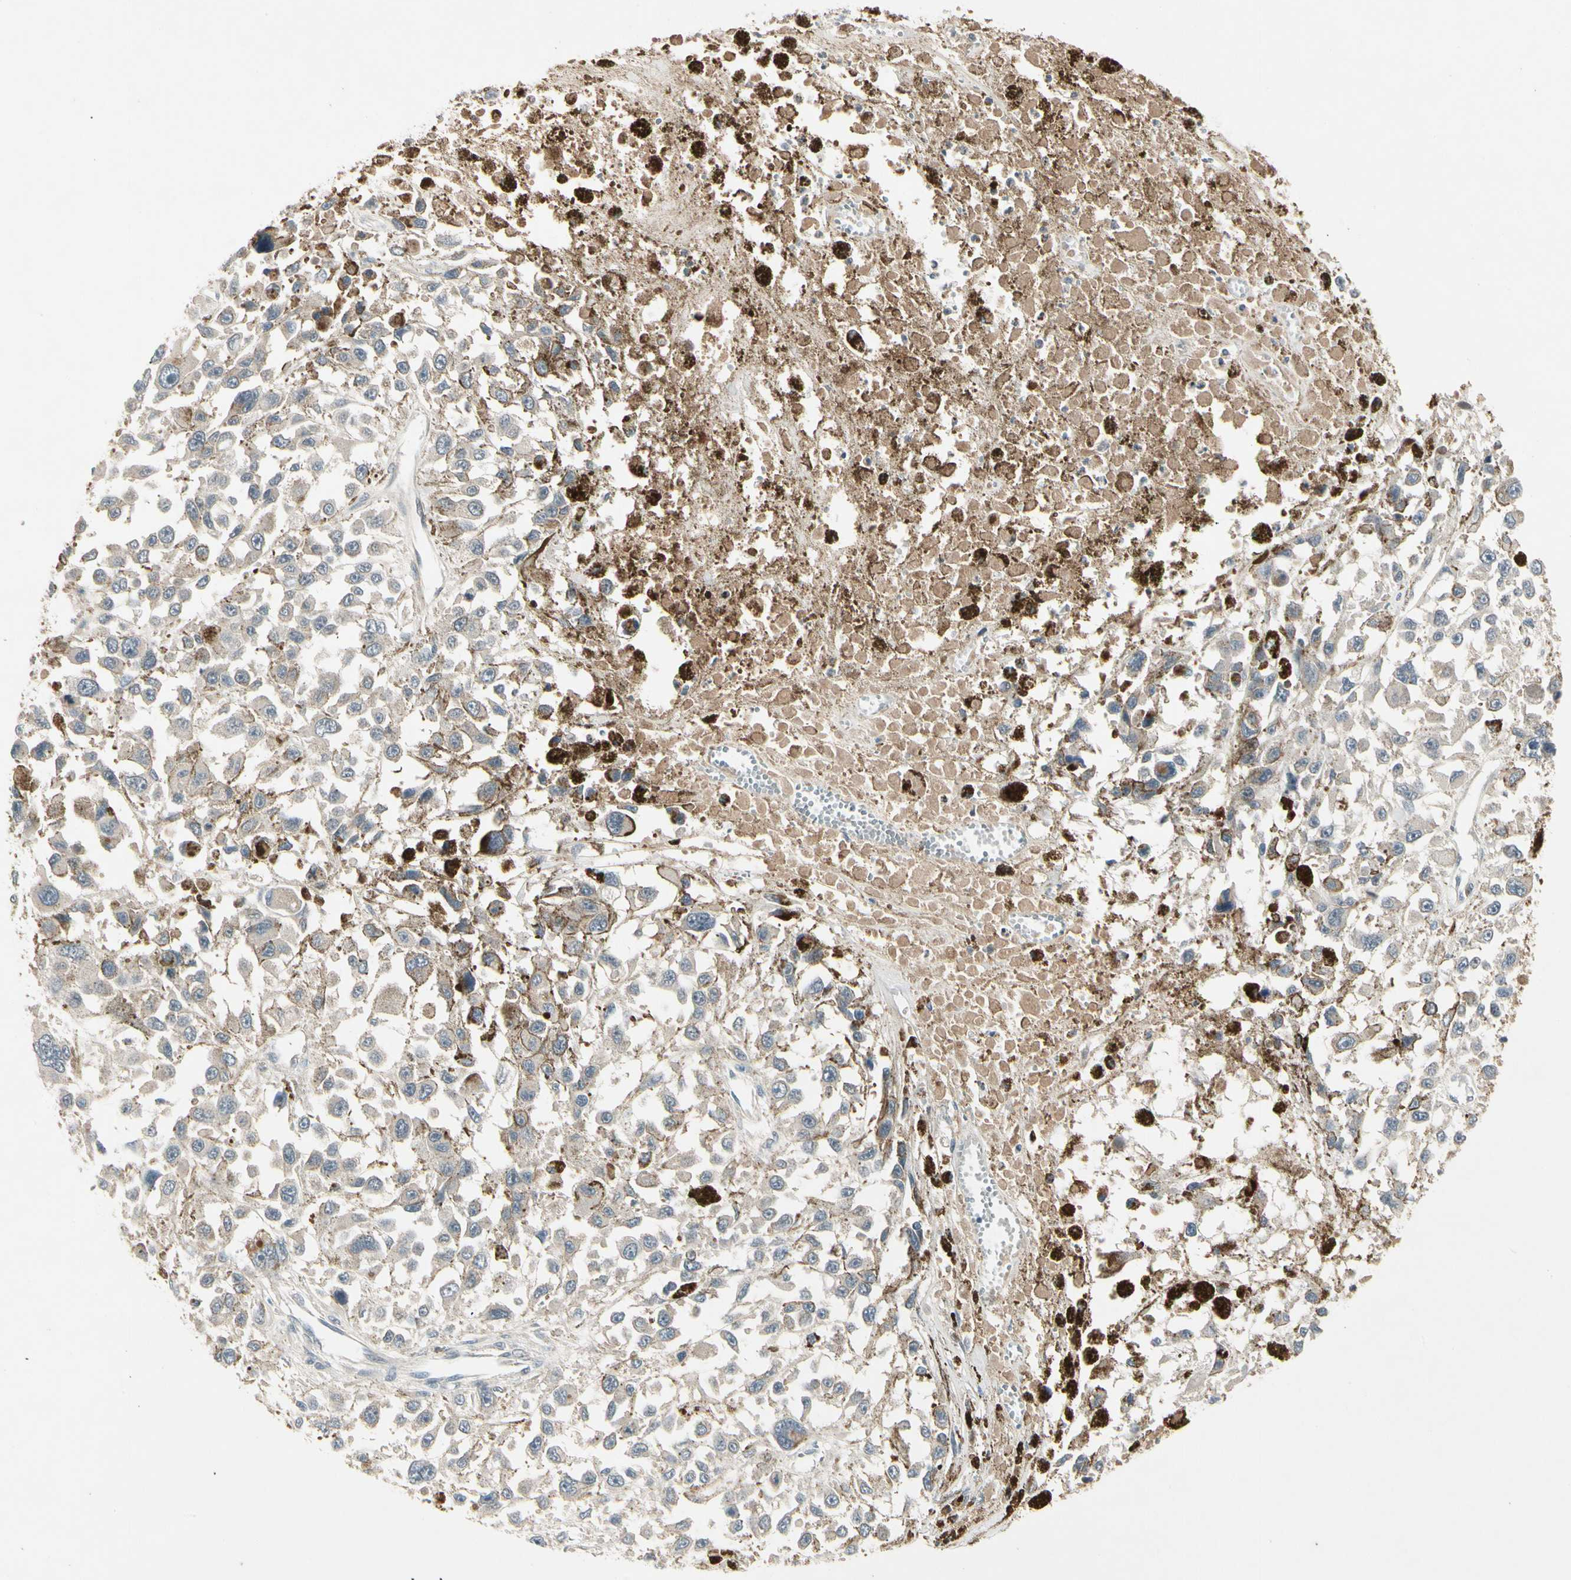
{"staining": {"intensity": "weak", "quantity": "25%-75%", "location": "cytoplasmic/membranous"}, "tissue": "melanoma", "cell_type": "Tumor cells", "image_type": "cancer", "snomed": [{"axis": "morphology", "description": "Malignant melanoma, Metastatic site"}, {"axis": "topography", "description": "Lymph node"}], "caption": "Immunohistochemical staining of malignant melanoma (metastatic site) shows low levels of weak cytoplasmic/membranous expression in approximately 25%-75% of tumor cells.", "gene": "CCL4", "patient": {"sex": "male", "age": 59}}